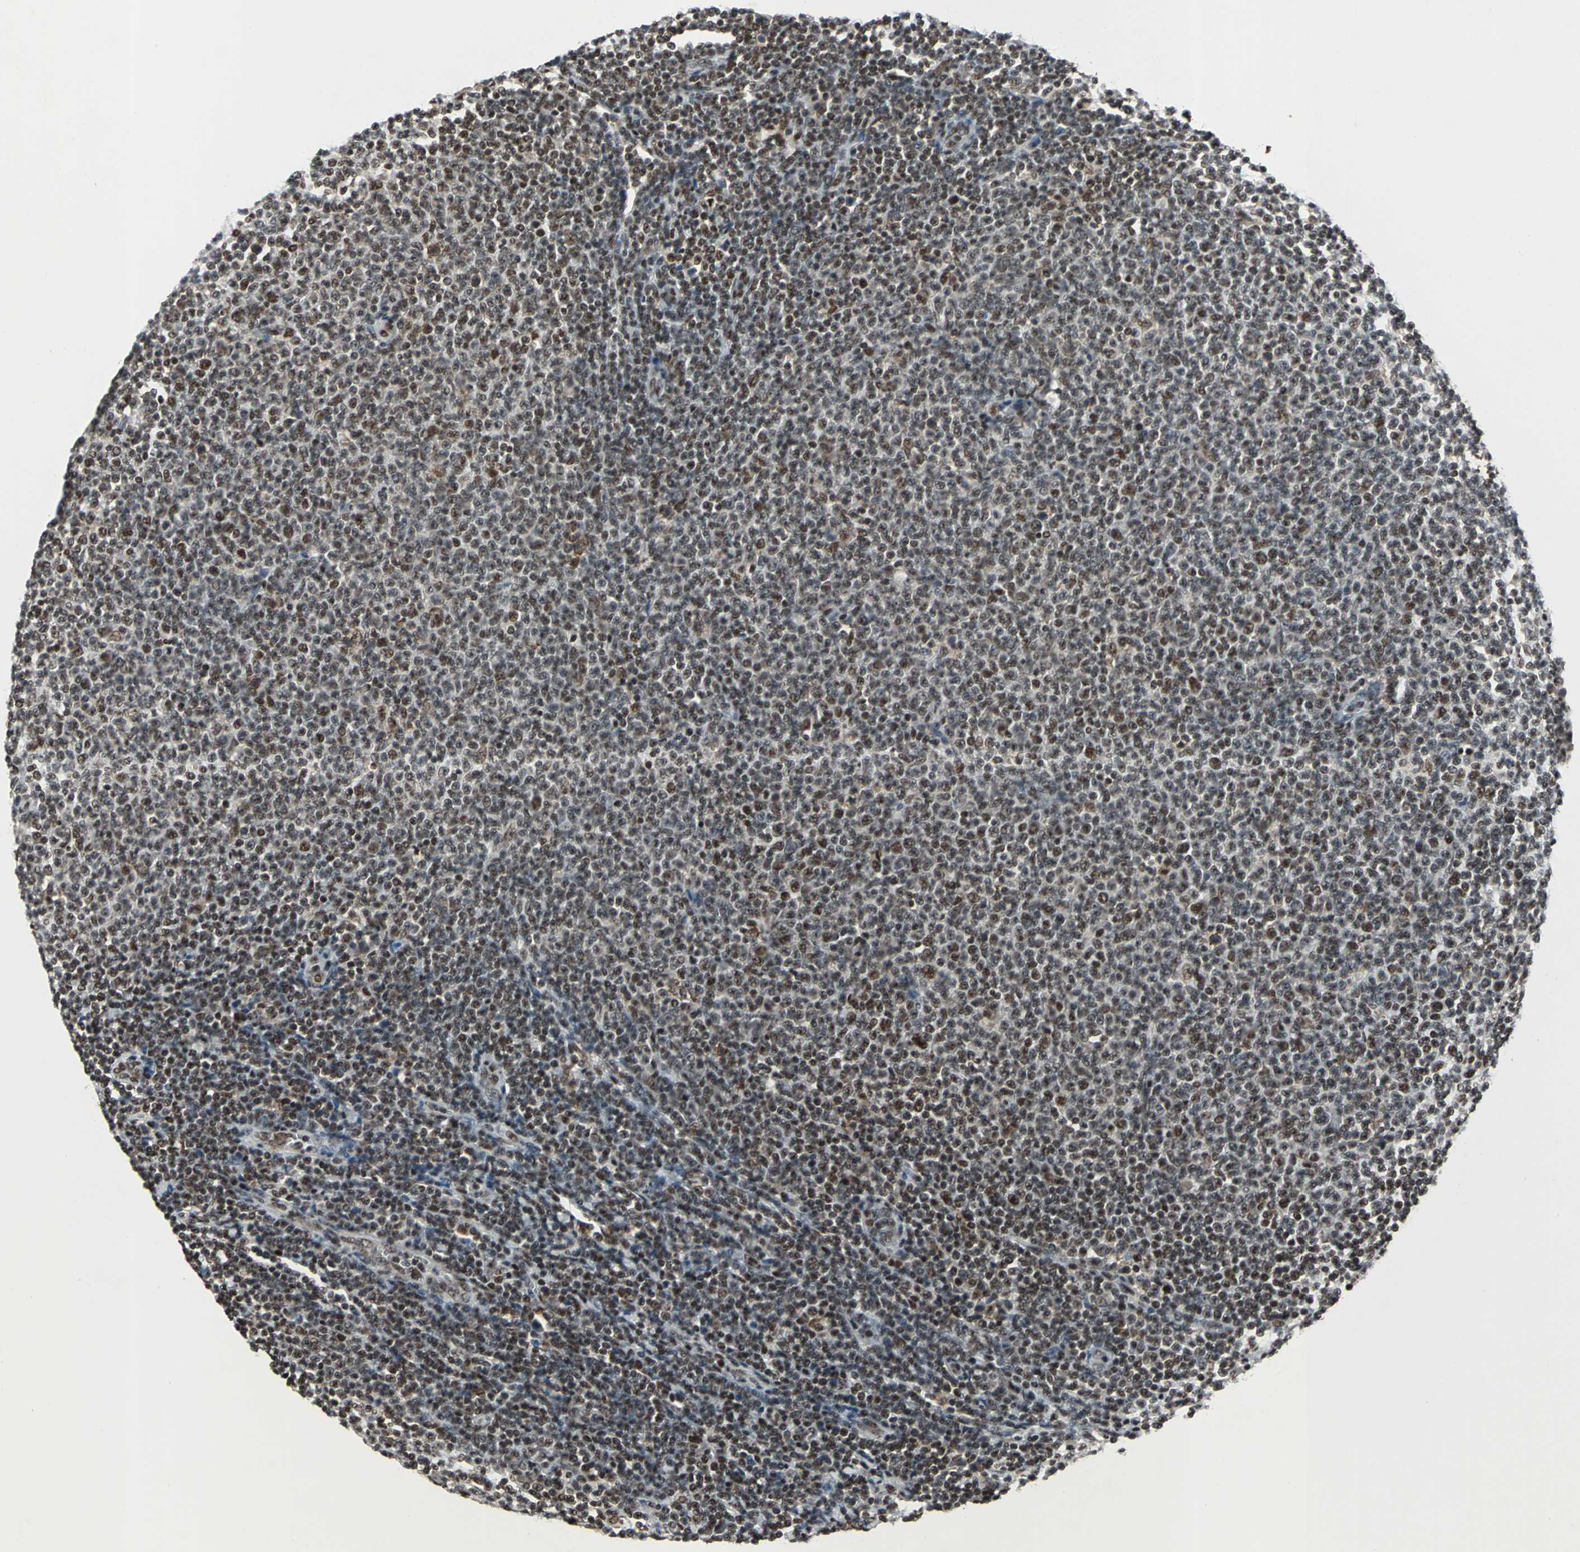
{"staining": {"intensity": "moderate", "quantity": ">75%", "location": "nuclear"}, "tissue": "lymphoma", "cell_type": "Tumor cells", "image_type": "cancer", "snomed": [{"axis": "morphology", "description": "Malignant lymphoma, non-Hodgkin's type, Low grade"}, {"axis": "topography", "description": "Lymph node"}], "caption": "The micrograph exhibits staining of lymphoma, revealing moderate nuclear protein staining (brown color) within tumor cells.", "gene": "MTA2", "patient": {"sex": "male", "age": 66}}